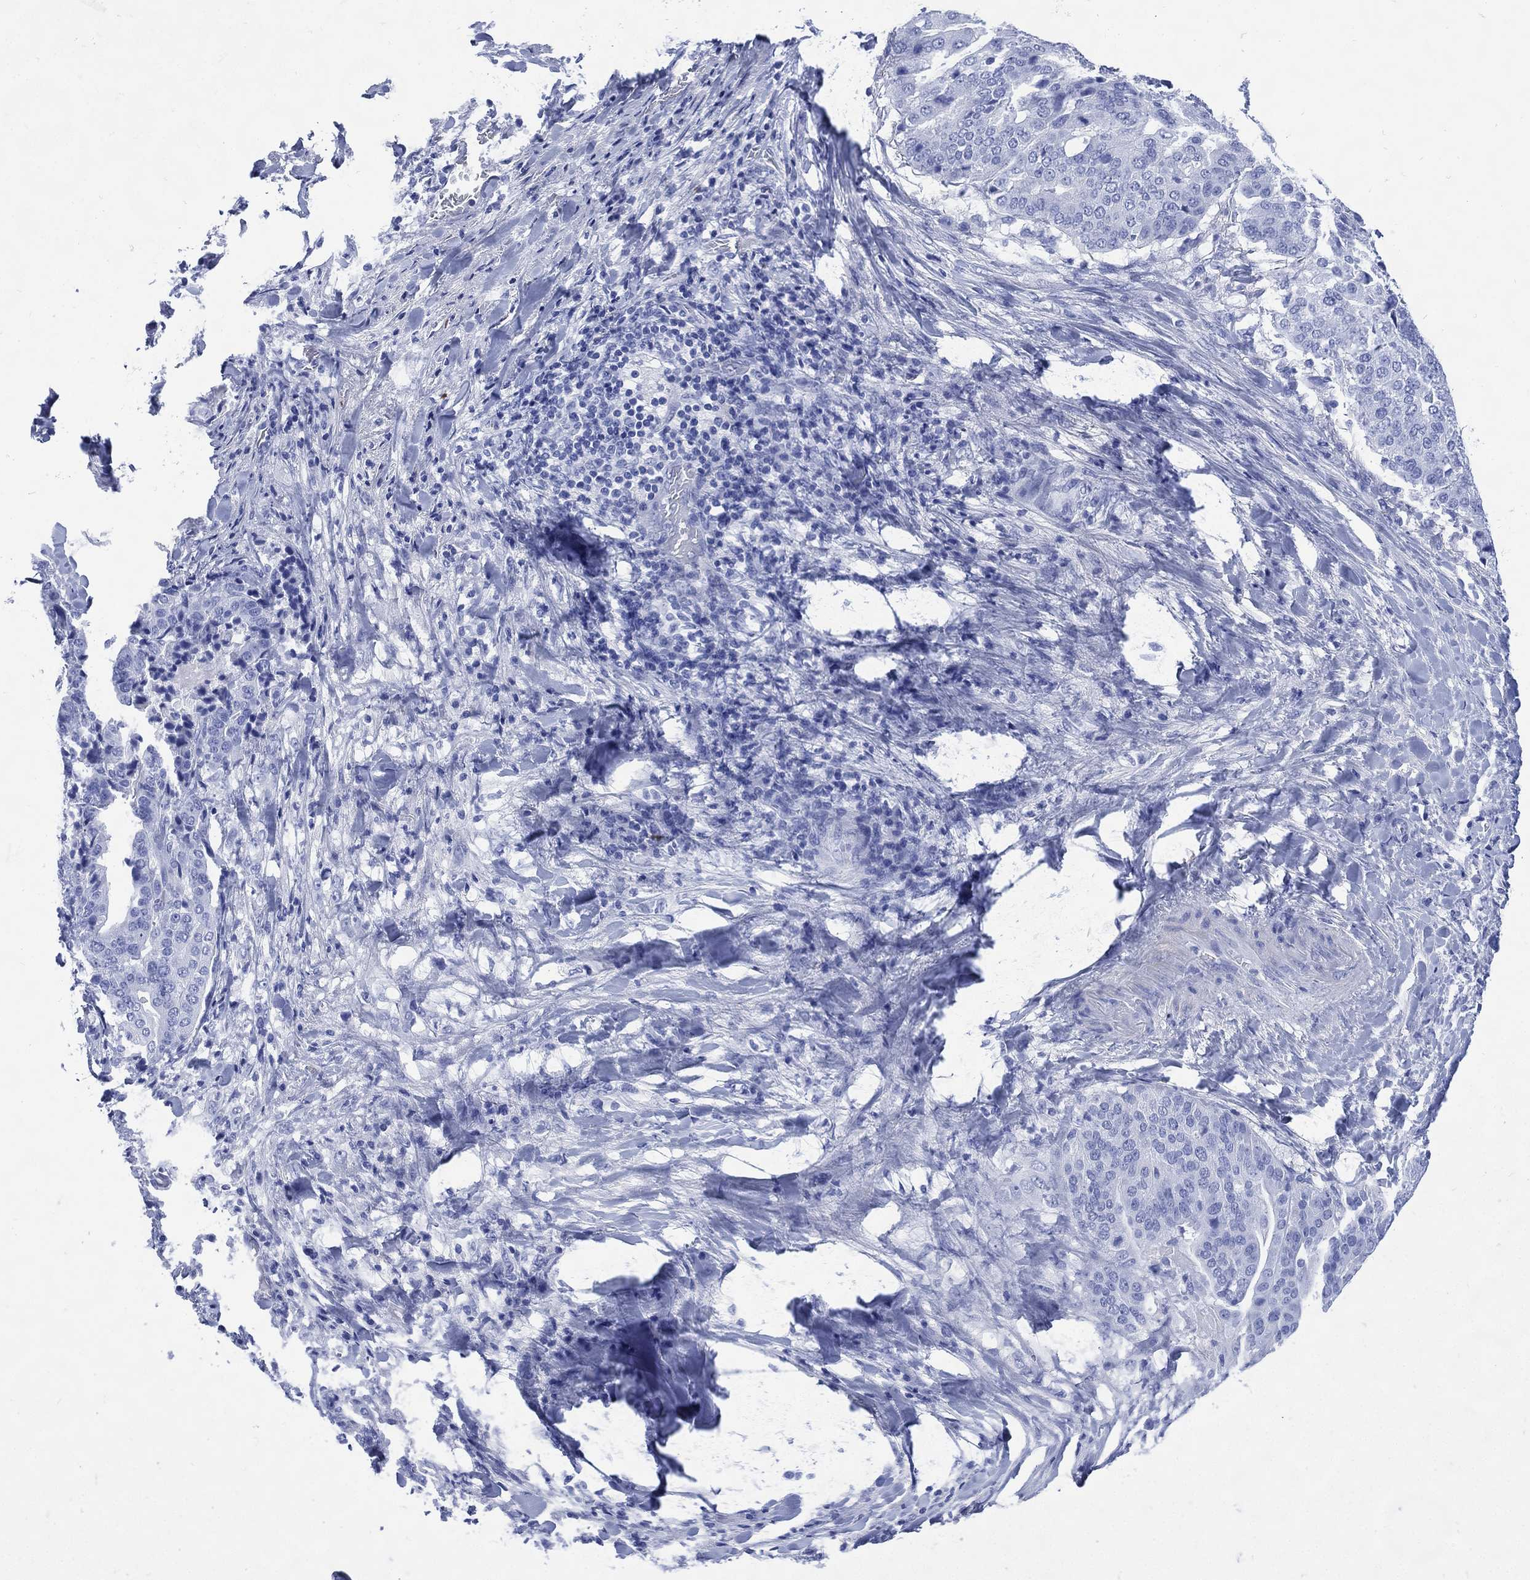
{"staining": {"intensity": "negative", "quantity": "none", "location": "none"}, "tissue": "stomach cancer", "cell_type": "Tumor cells", "image_type": "cancer", "snomed": [{"axis": "morphology", "description": "Adenocarcinoma, NOS"}, {"axis": "topography", "description": "Stomach"}], "caption": "High magnification brightfield microscopy of adenocarcinoma (stomach) stained with DAB (3,3'-diaminobenzidine) (brown) and counterstained with hematoxylin (blue): tumor cells show no significant positivity.", "gene": "SHCBP1L", "patient": {"sex": "male", "age": 48}}